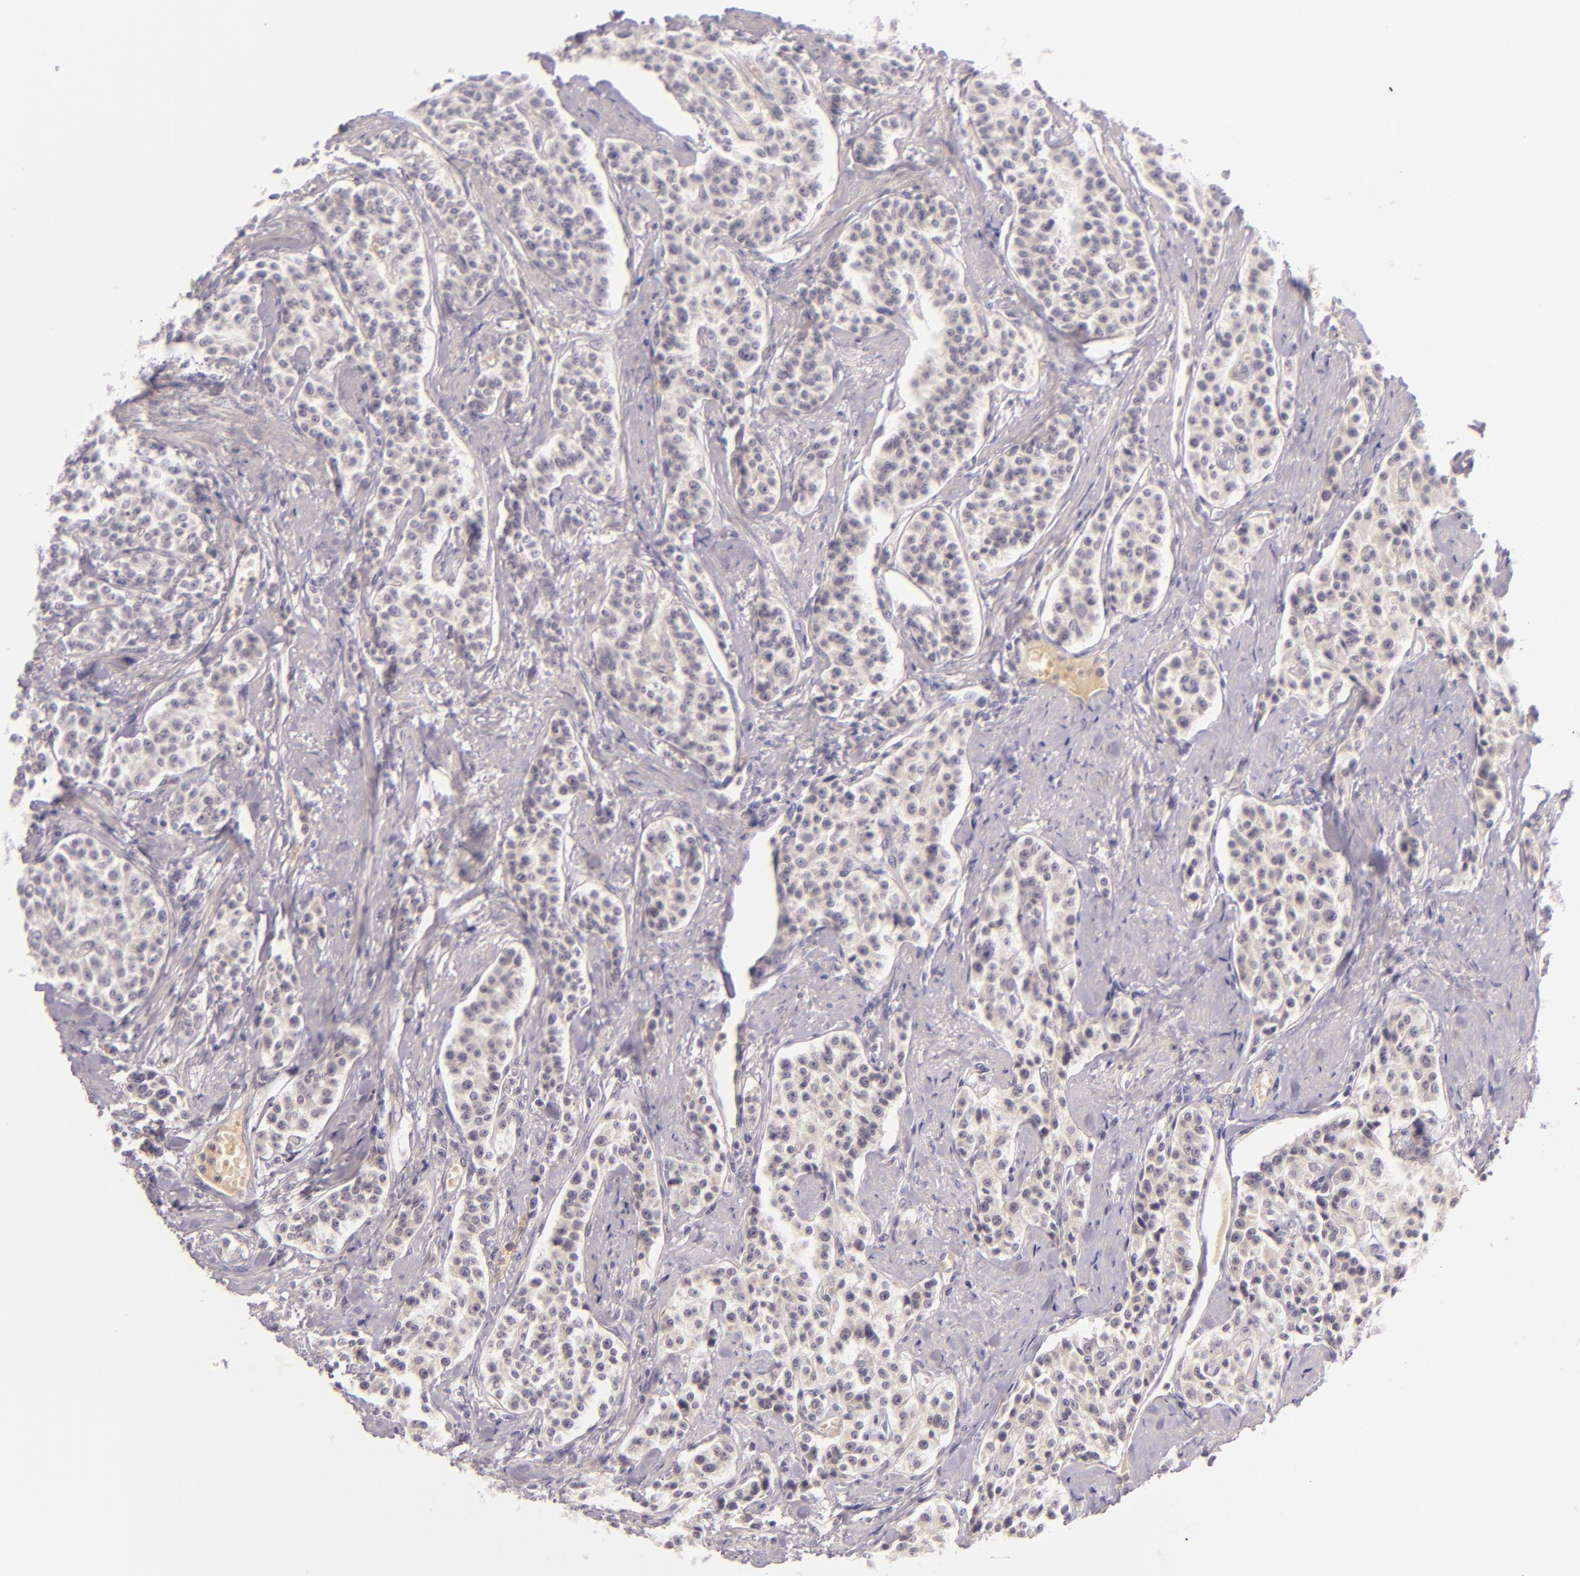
{"staining": {"intensity": "weak", "quantity": "<25%", "location": "cytoplasmic/membranous"}, "tissue": "carcinoid", "cell_type": "Tumor cells", "image_type": "cancer", "snomed": [{"axis": "morphology", "description": "Carcinoid, malignant, NOS"}, {"axis": "topography", "description": "Stomach"}], "caption": "Malignant carcinoid was stained to show a protein in brown. There is no significant staining in tumor cells. Brightfield microscopy of immunohistochemistry (IHC) stained with DAB (3,3'-diaminobenzidine) (brown) and hematoxylin (blue), captured at high magnification.", "gene": "CASP8", "patient": {"sex": "female", "age": 76}}